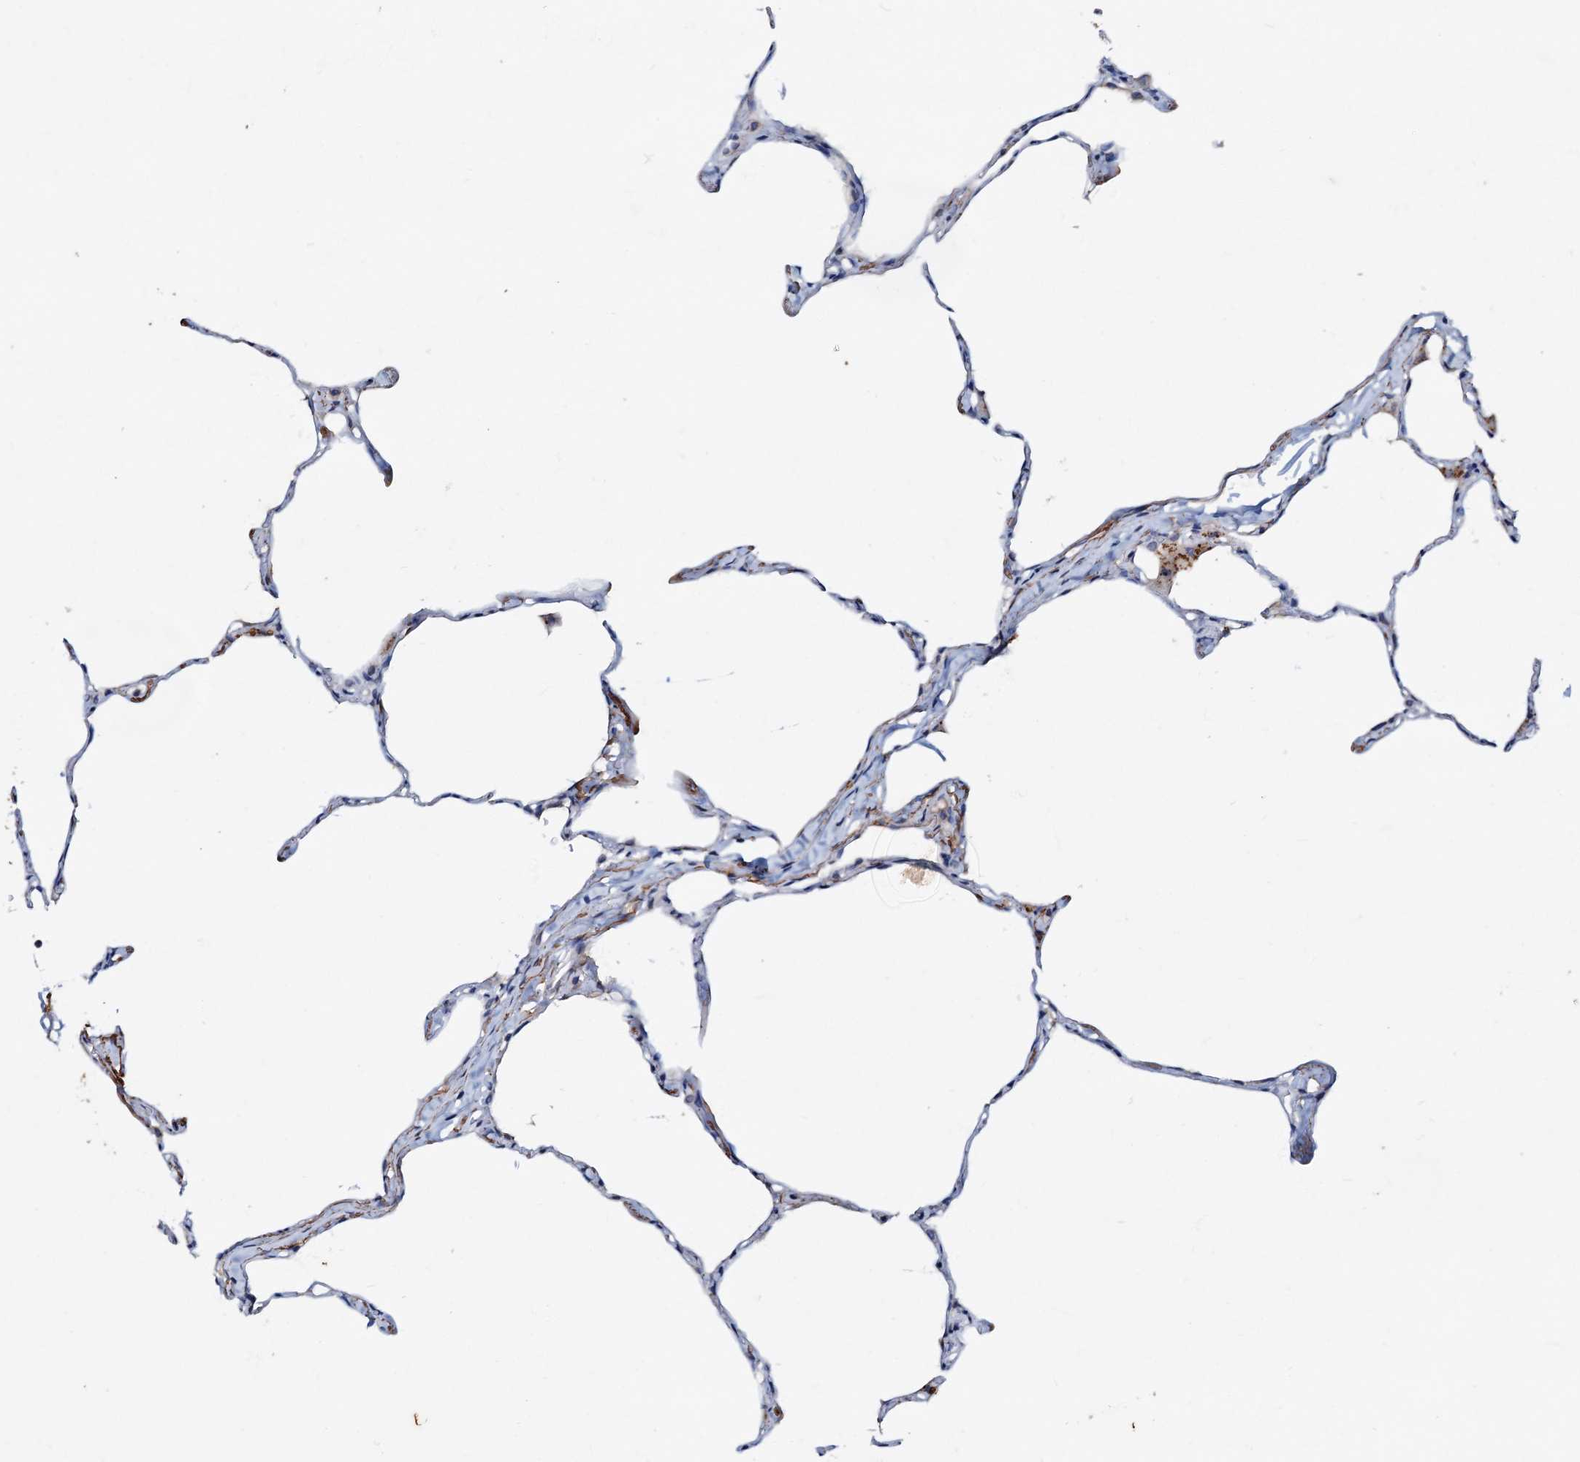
{"staining": {"intensity": "negative", "quantity": "none", "location": "none"}, "tissue": "lung", "cell_type": "Alveolar cells", "image_type": "normal", "snomed": [{"axis": "morphology", "description": "Normal tissue, NOS"}, {"axis": "topography", "description": "Lung"}], "caption": "Immunohistochemical staining of benign human lung reveals no significant positivity in alveolar cells.", "gene": "MANSC4", "patient": {"sex": "male", "age": 65}}